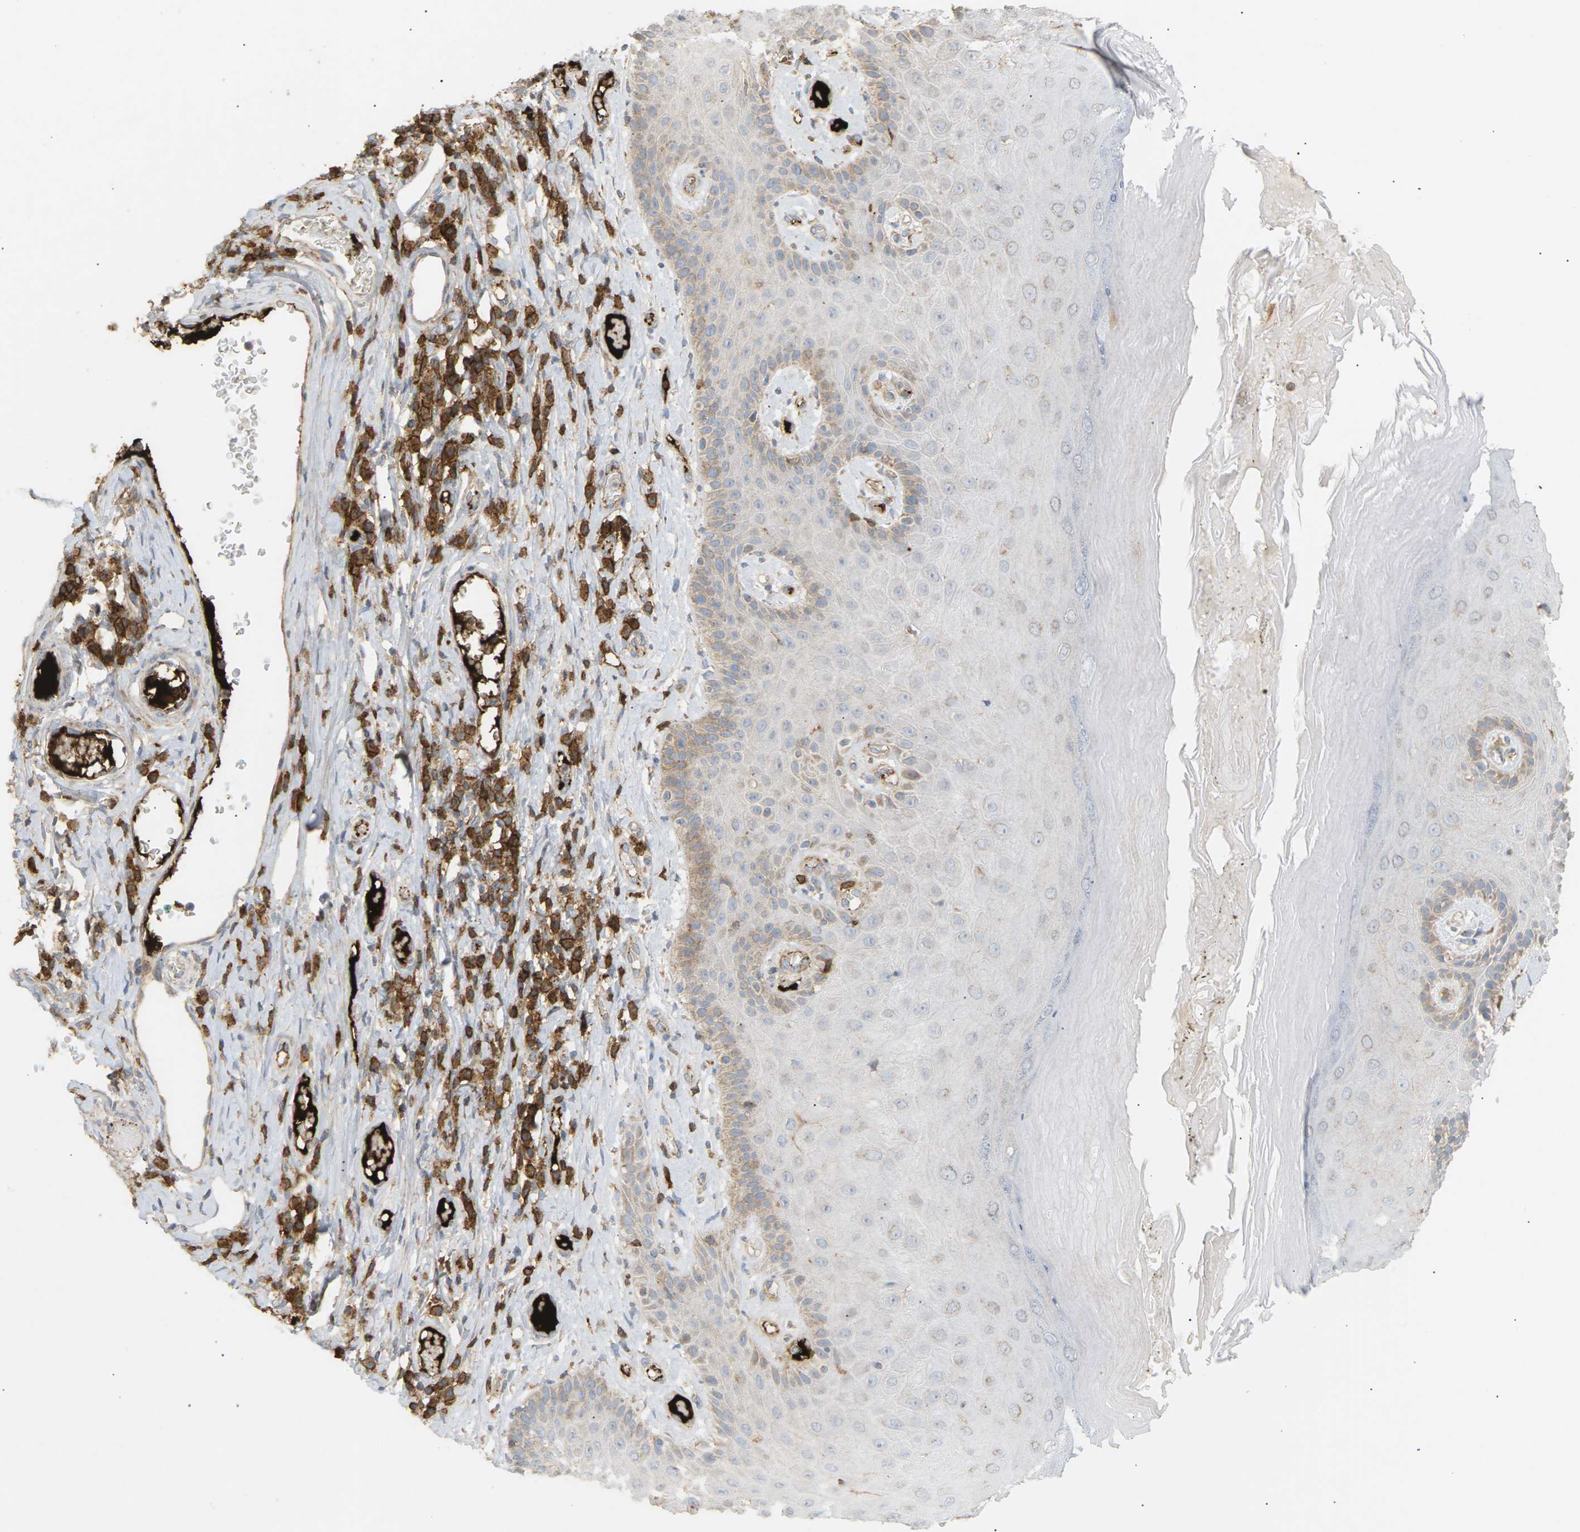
{"staining": {"intensity": "weak", "quantity": "<25%", "location": "cytoplasmic/membranous"}, "tissue": "skin", "cell_type": "Epidermal cells", "image_type": "normal", "snomed": [{"axis": "morphology", "description": "Normal tissue, NOS"}, {"axis": "topography", "description": "Vulva"}], "caption": "Immunohistochemistry (IHC) image of unremarkable skin: human skin stained with DAB reveals no significant protein positivity in epidermal cells.", "gene": "LIME1", "patient": {"sex": "female", "age": 73}}